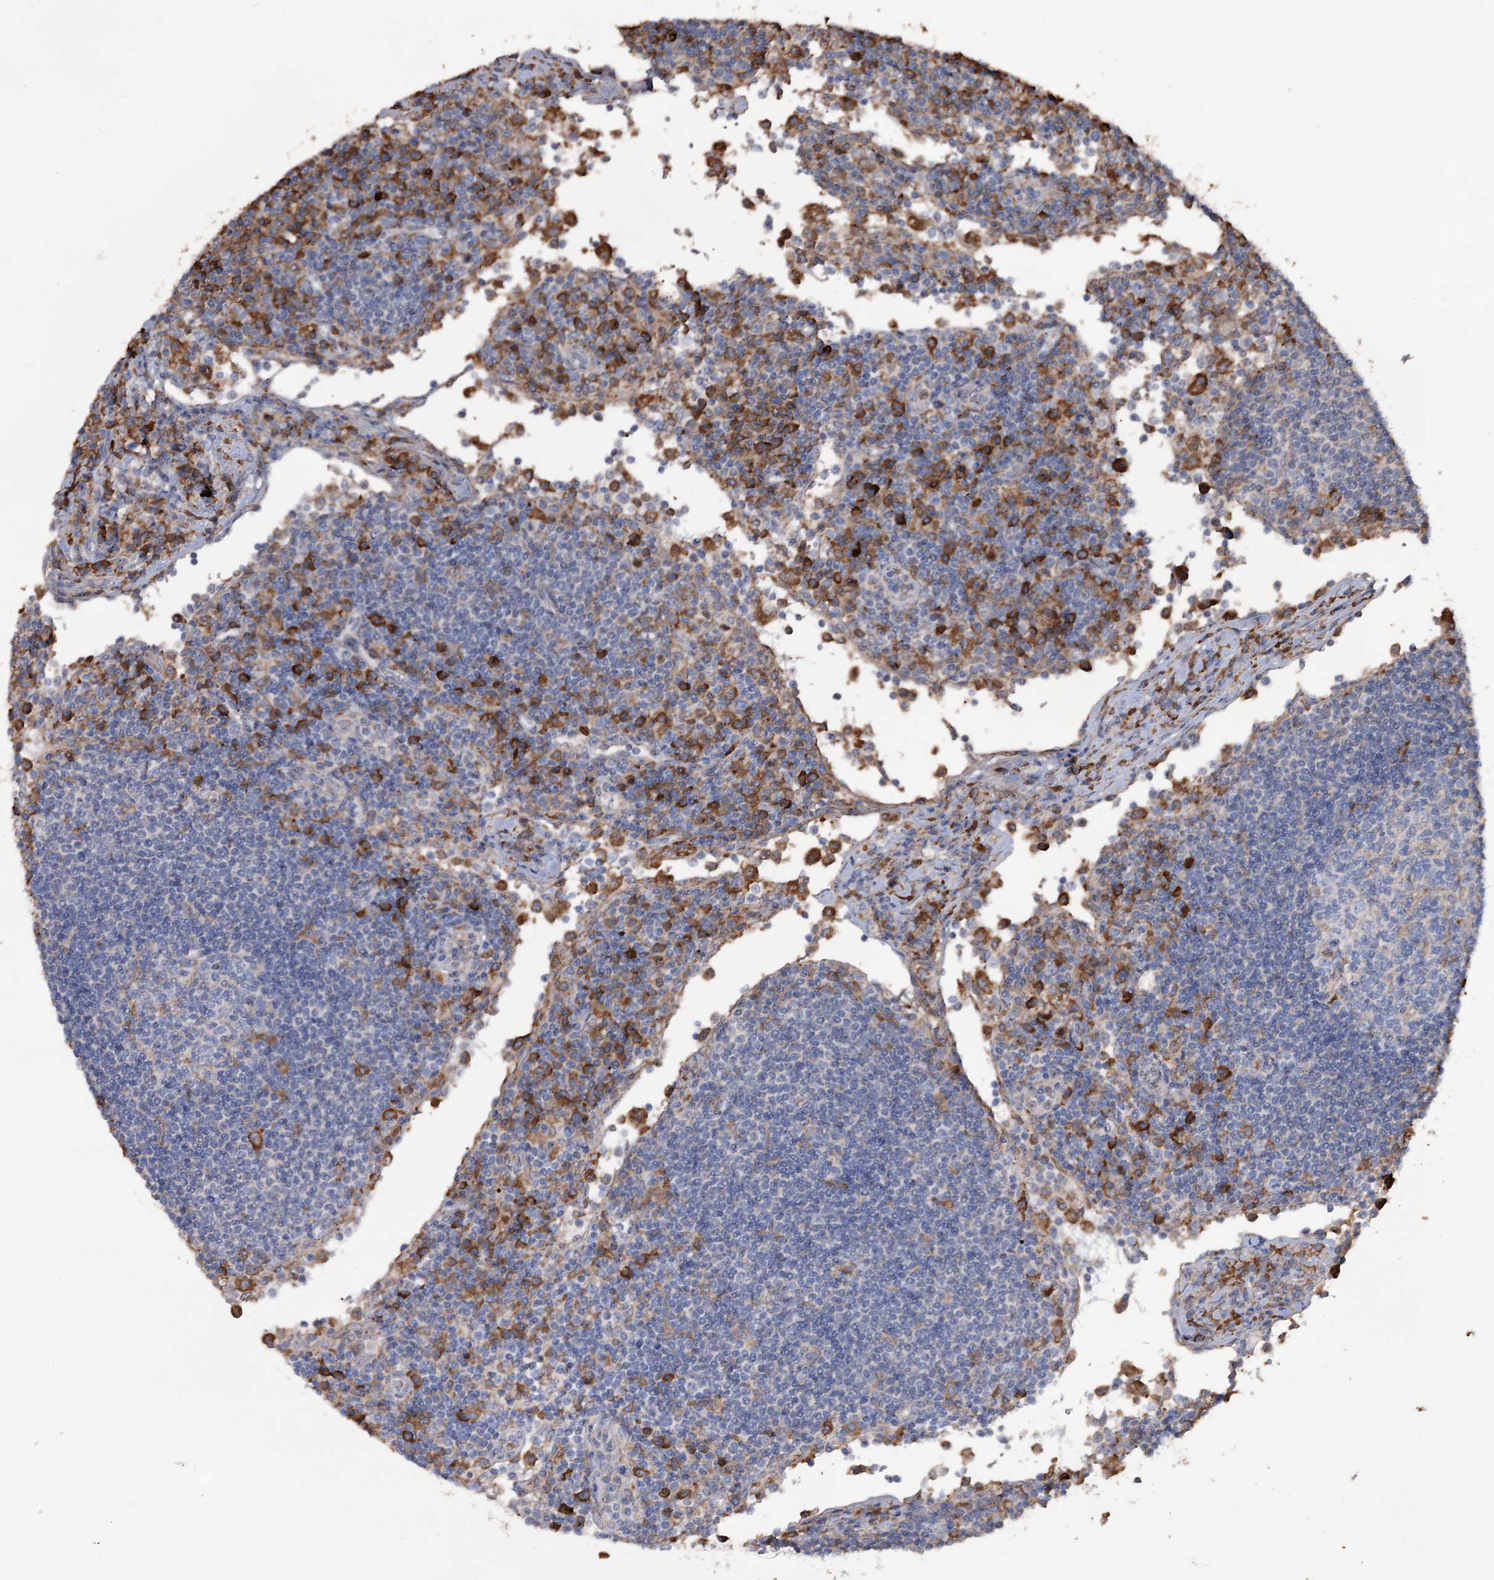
{"staining": {"intensity": "negative", "quantity": "none", "location": "none"}, "tissue": "lymph node", "cell_type": "Germinal center cells", "image_type": "normal", "snomed": [{"axis": "morphology", "description": "Normal tissue, NOS"}, {"axis": "topography", "description": "Lymph node"}], "caption": "Immunohistochemistry of unremarkable lymph node exhibits no expression in germinal center cells.", "gene": "TRIM71", "patient": {"sex": "female", "age": 53}}